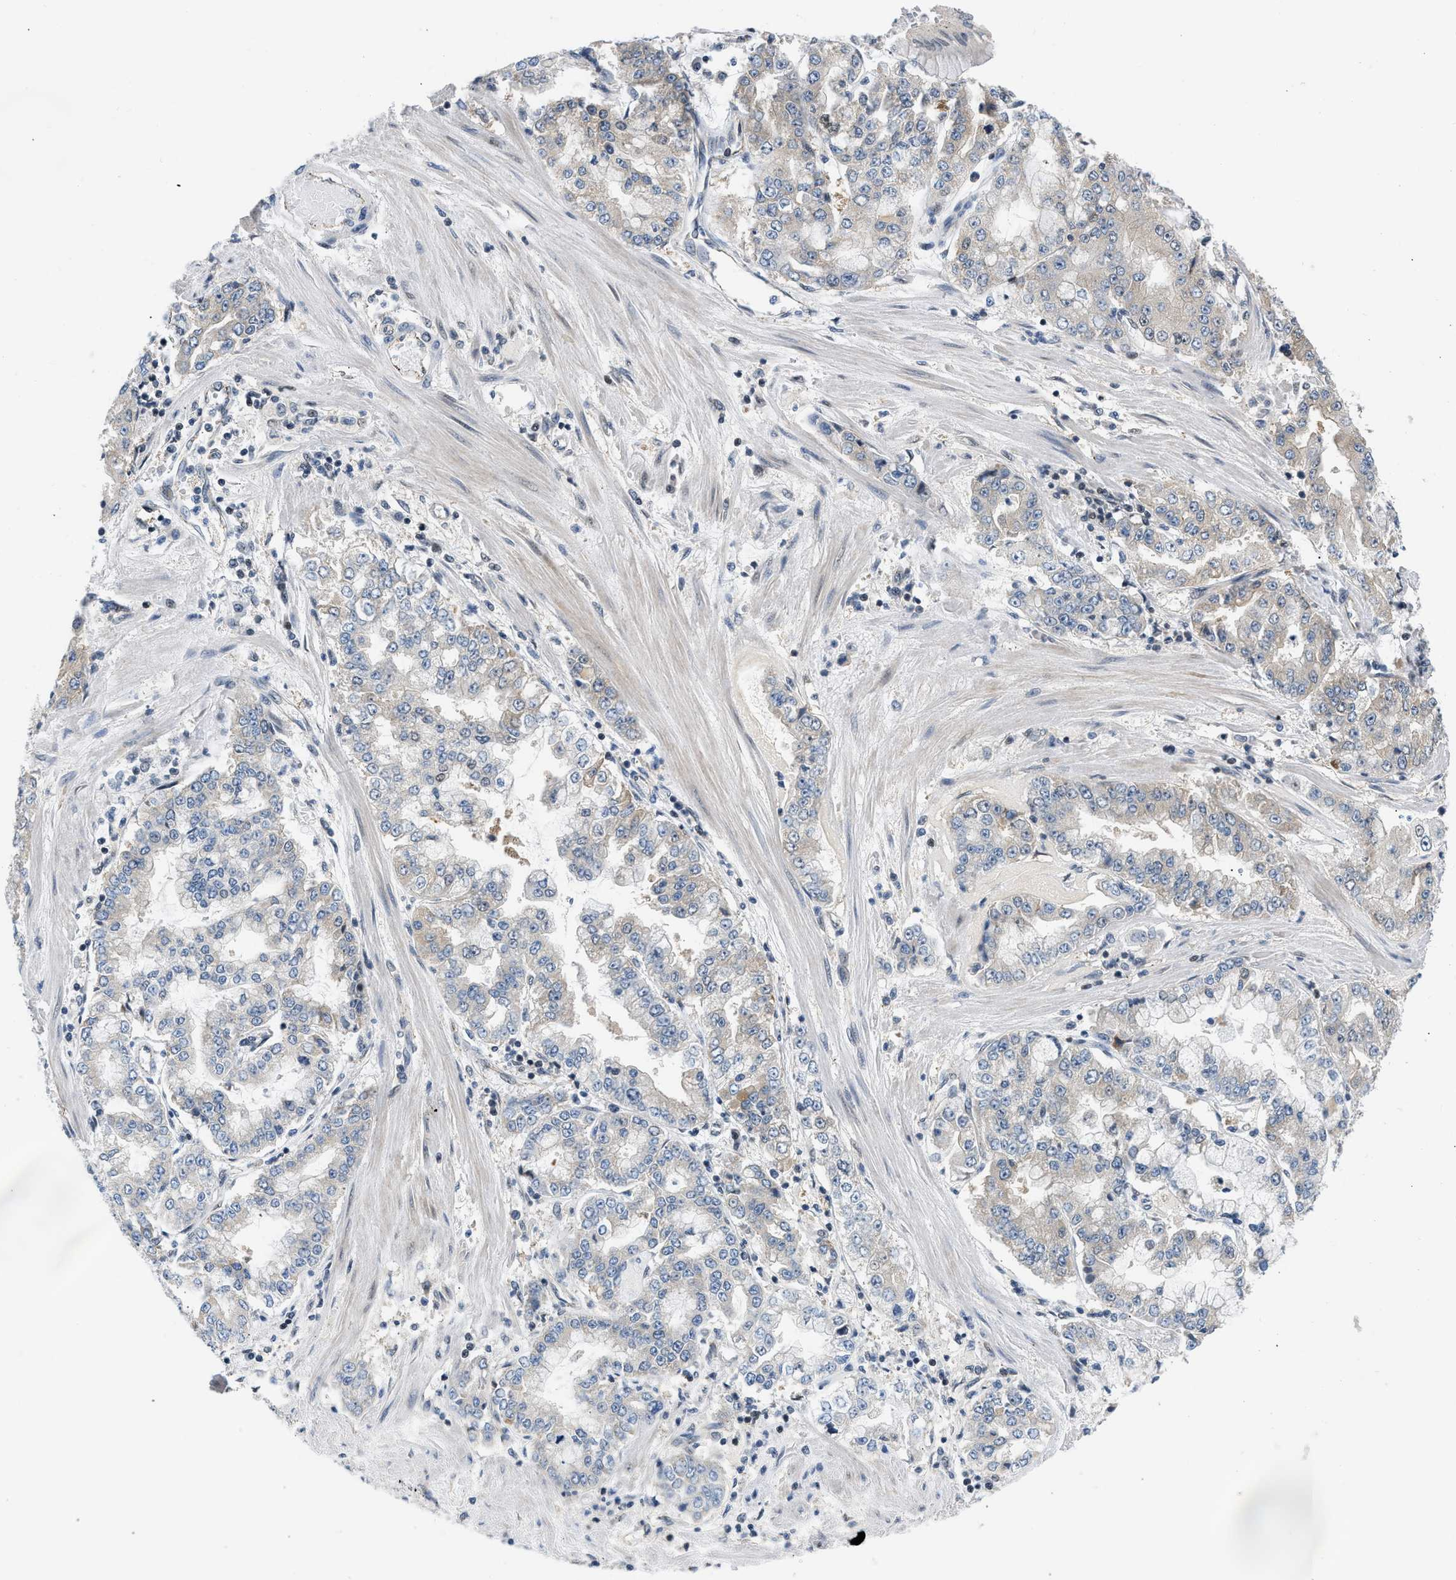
{"staining": {"intensity": "weak", "quantity": "<25%", "location": "nuclear"}, "tissue": "stomach cancer", "cell_type": "Tumor cells", "image_type": "cancer", "snomed": [{"axis": "morphology", "description": "Adenocarcinoma, NOS"}, {"axis": "topography", "description": "Stomach"}], "caption": "Immunohistochemistry histopathology image of human stomach cancer (adenocarcinoma) stained for a protein (brown), which displays no expression in tumor cells.", "gene": "OLIG3", "patient": {"sex": "male", "age": 76}}